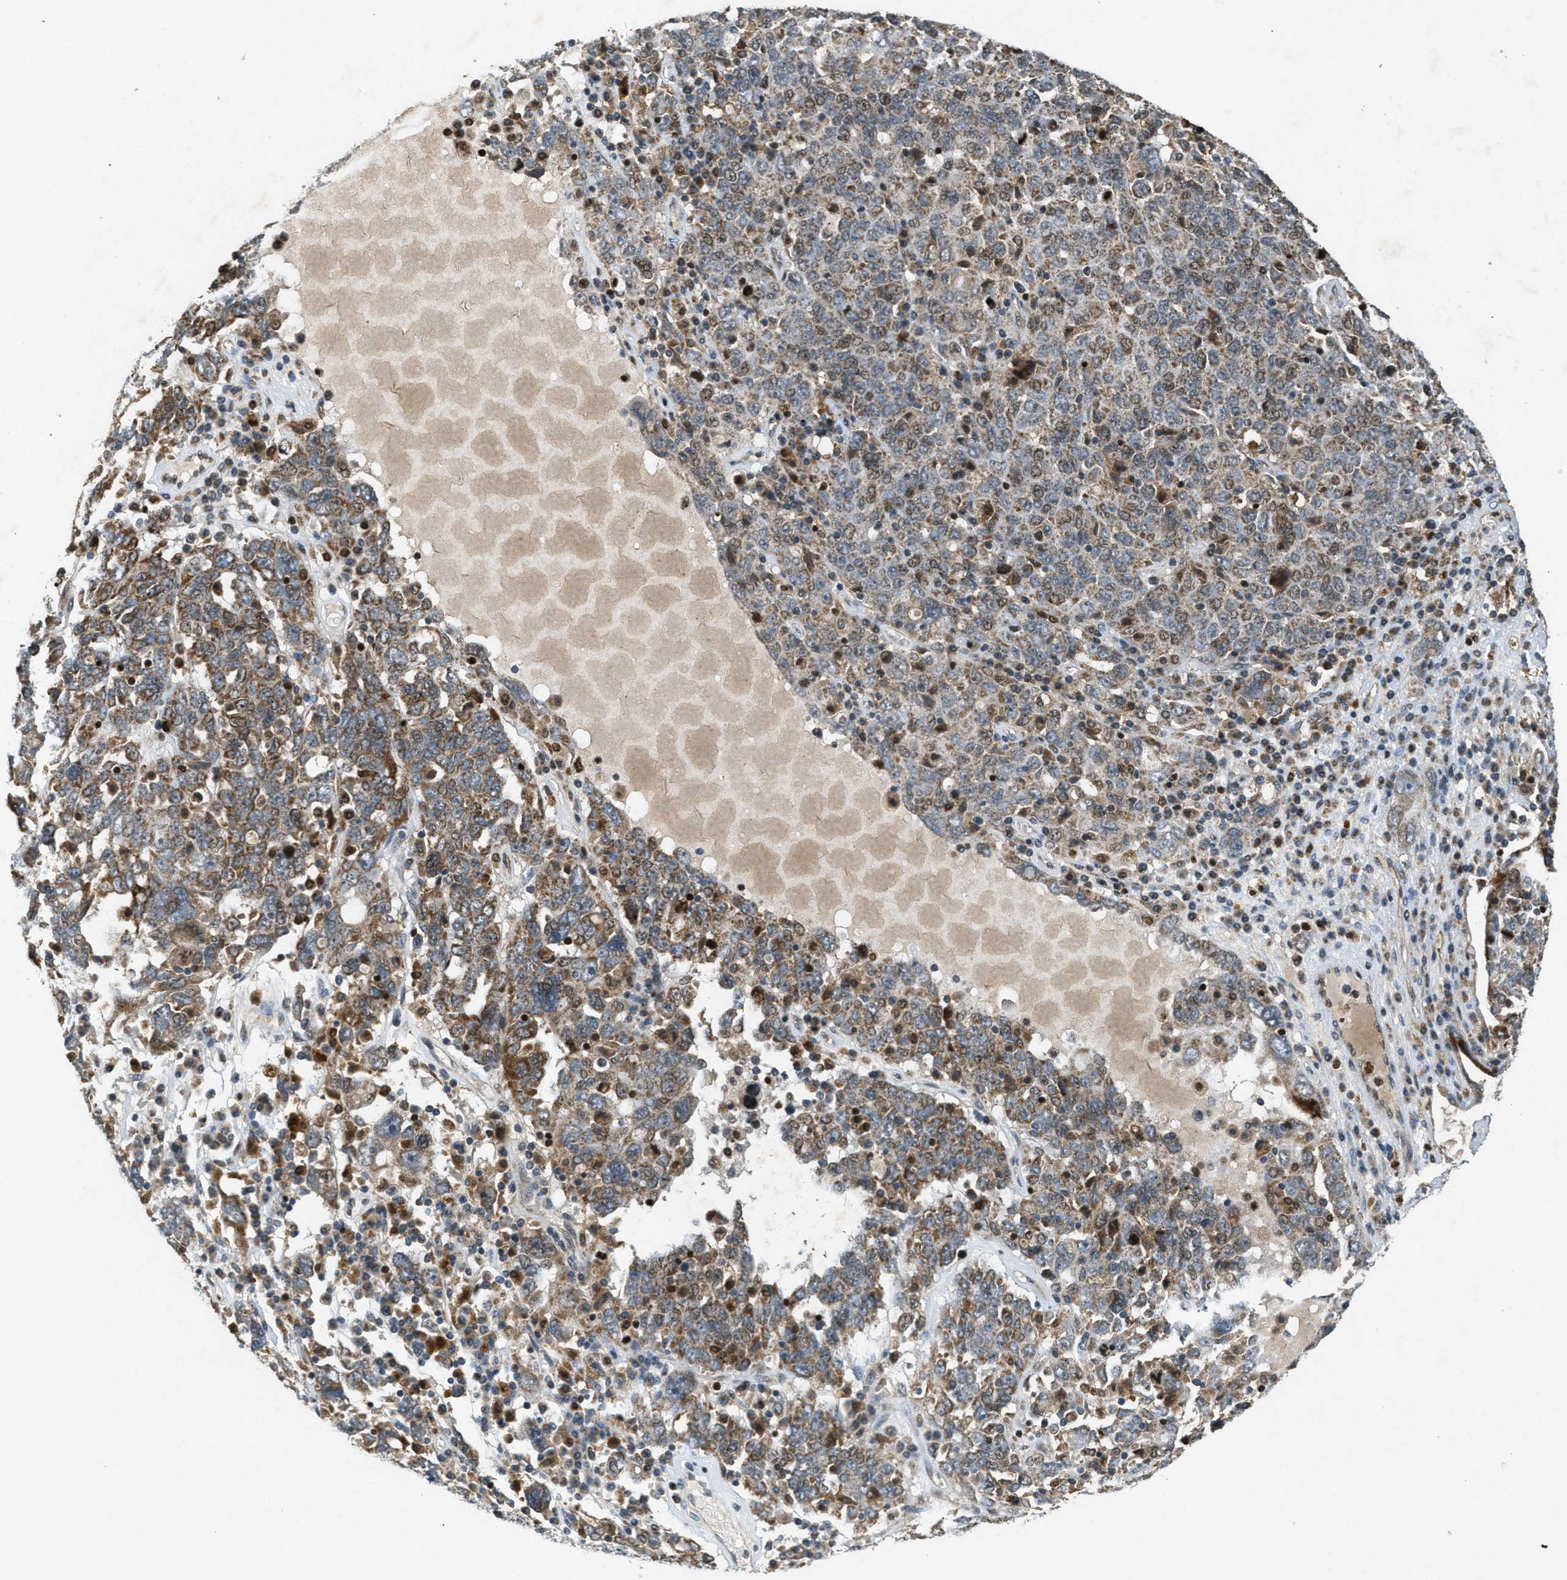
{"staining": {"intensity": "moderate", "quantity": "25%-75%", "location": "cytoplasmic/membranous"}, "tissue": "ovarian cancer", "cell_type": "Tumor cells", "image_type": "cancer", "snomed": [{"axis": "morphology", "description": "Carcinoma, endometroid"}, {"axis": "topography", "description": "Ovary"}], "caption": "Immunohistochemical staining of ovarian cancer shows moderate cytoplasmic/membranous protein expression in about 25%-75% of tumor cells. (DAB (3,3'-diaminobenzidine) IHC with brightfield microscopy, high magnification).", "gene": "PPP1R15A", "patient": {"sex": "female", "age": 62}}